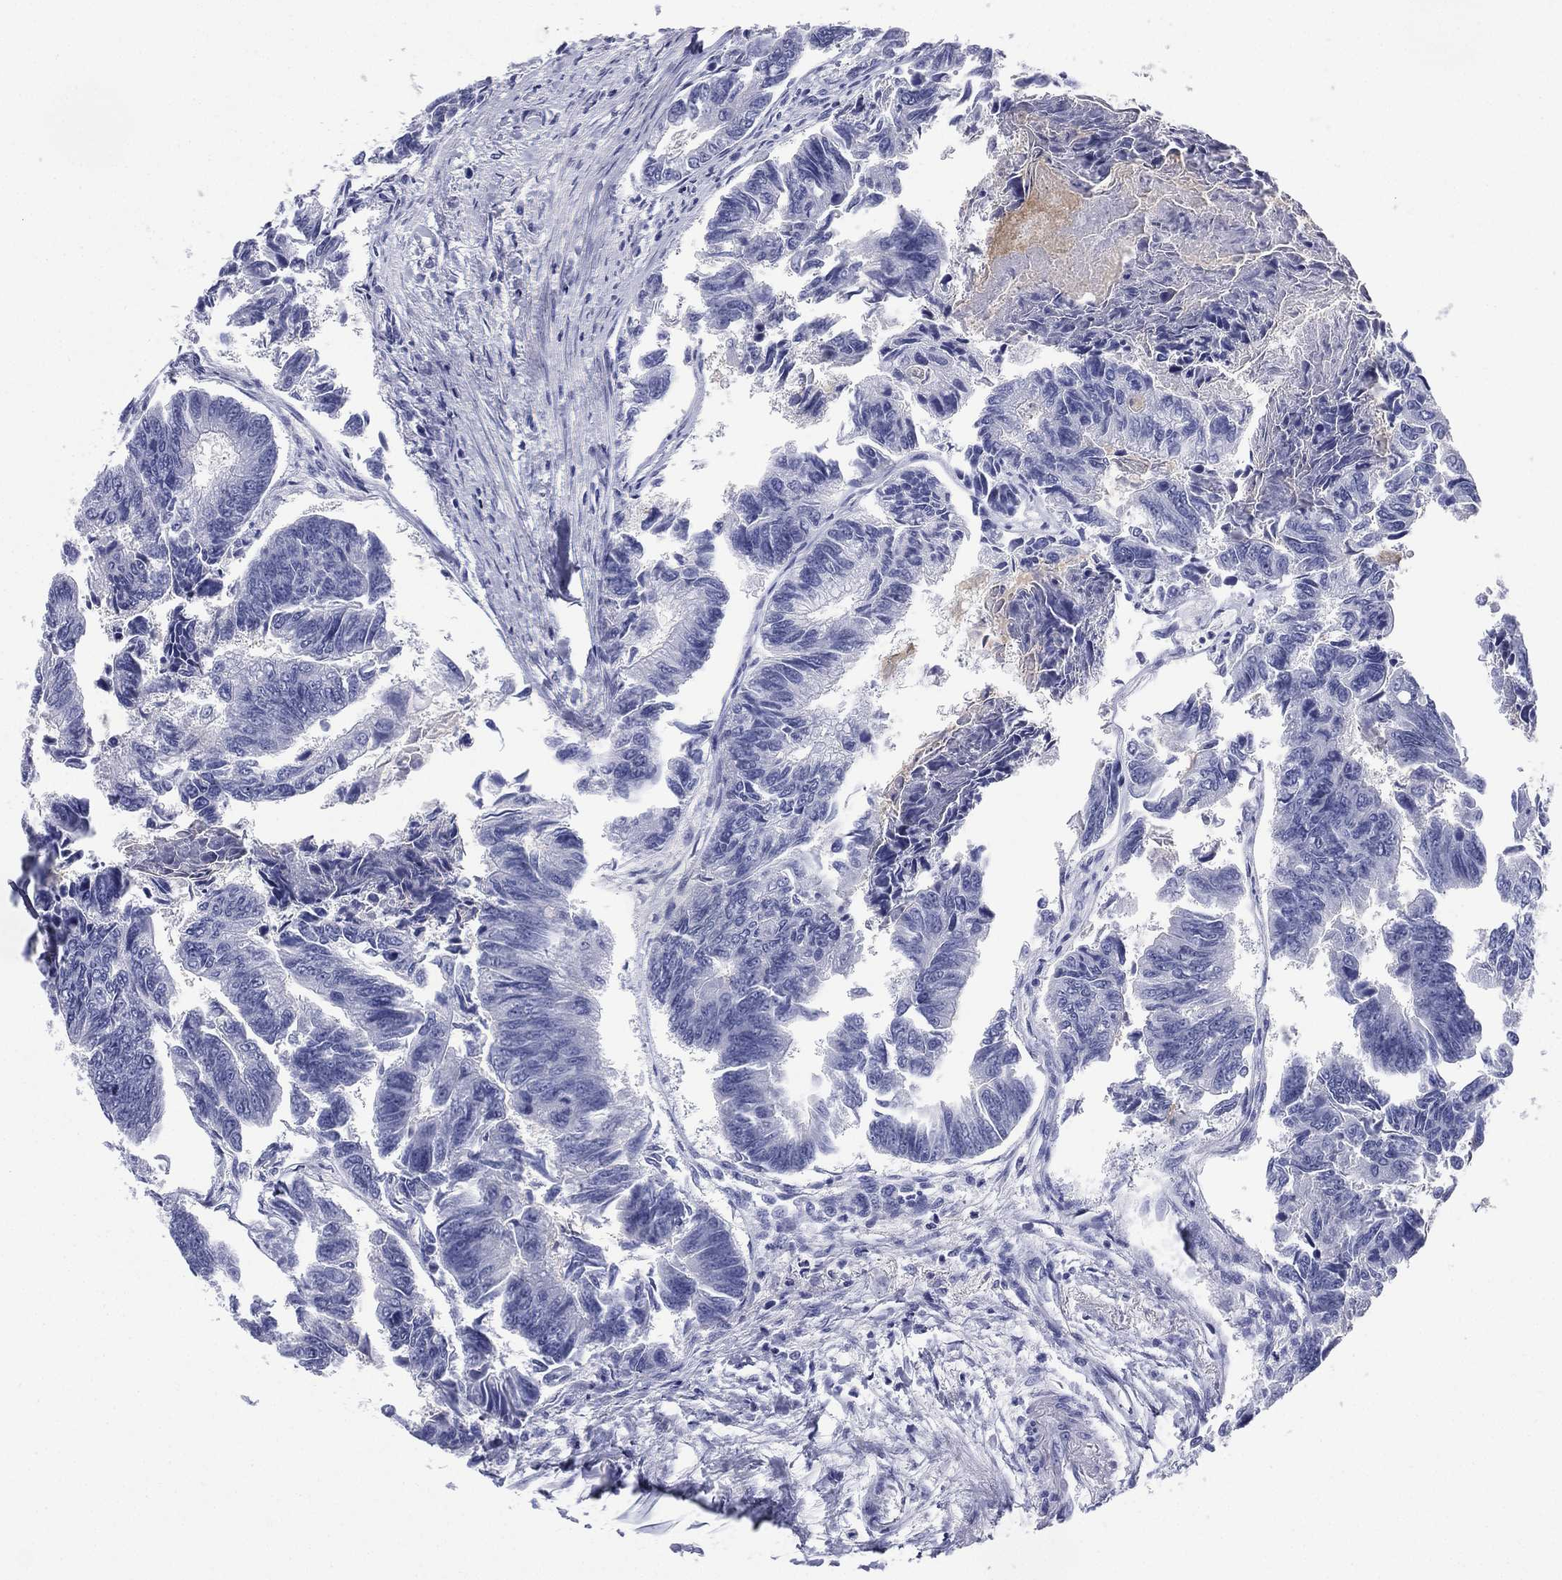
{"staining": {"intensity": "negative", "quantity": "none", "location": "none"}, "tissue": "colorectal cancer", "cell_type": "Tumor cells", "image_type": "cancer", "snomed": [{"axis": "morphology", "description": "Adenocarcinoma, NOS"}, {"axis": "topography", "description": "Colon"}], "caption": "A micrograph of human adenocarcinoma (colorectal) is negative for staining in tumor cells.", "gene": "FCER2", "patient": {"sex": "female", "age": 65}}